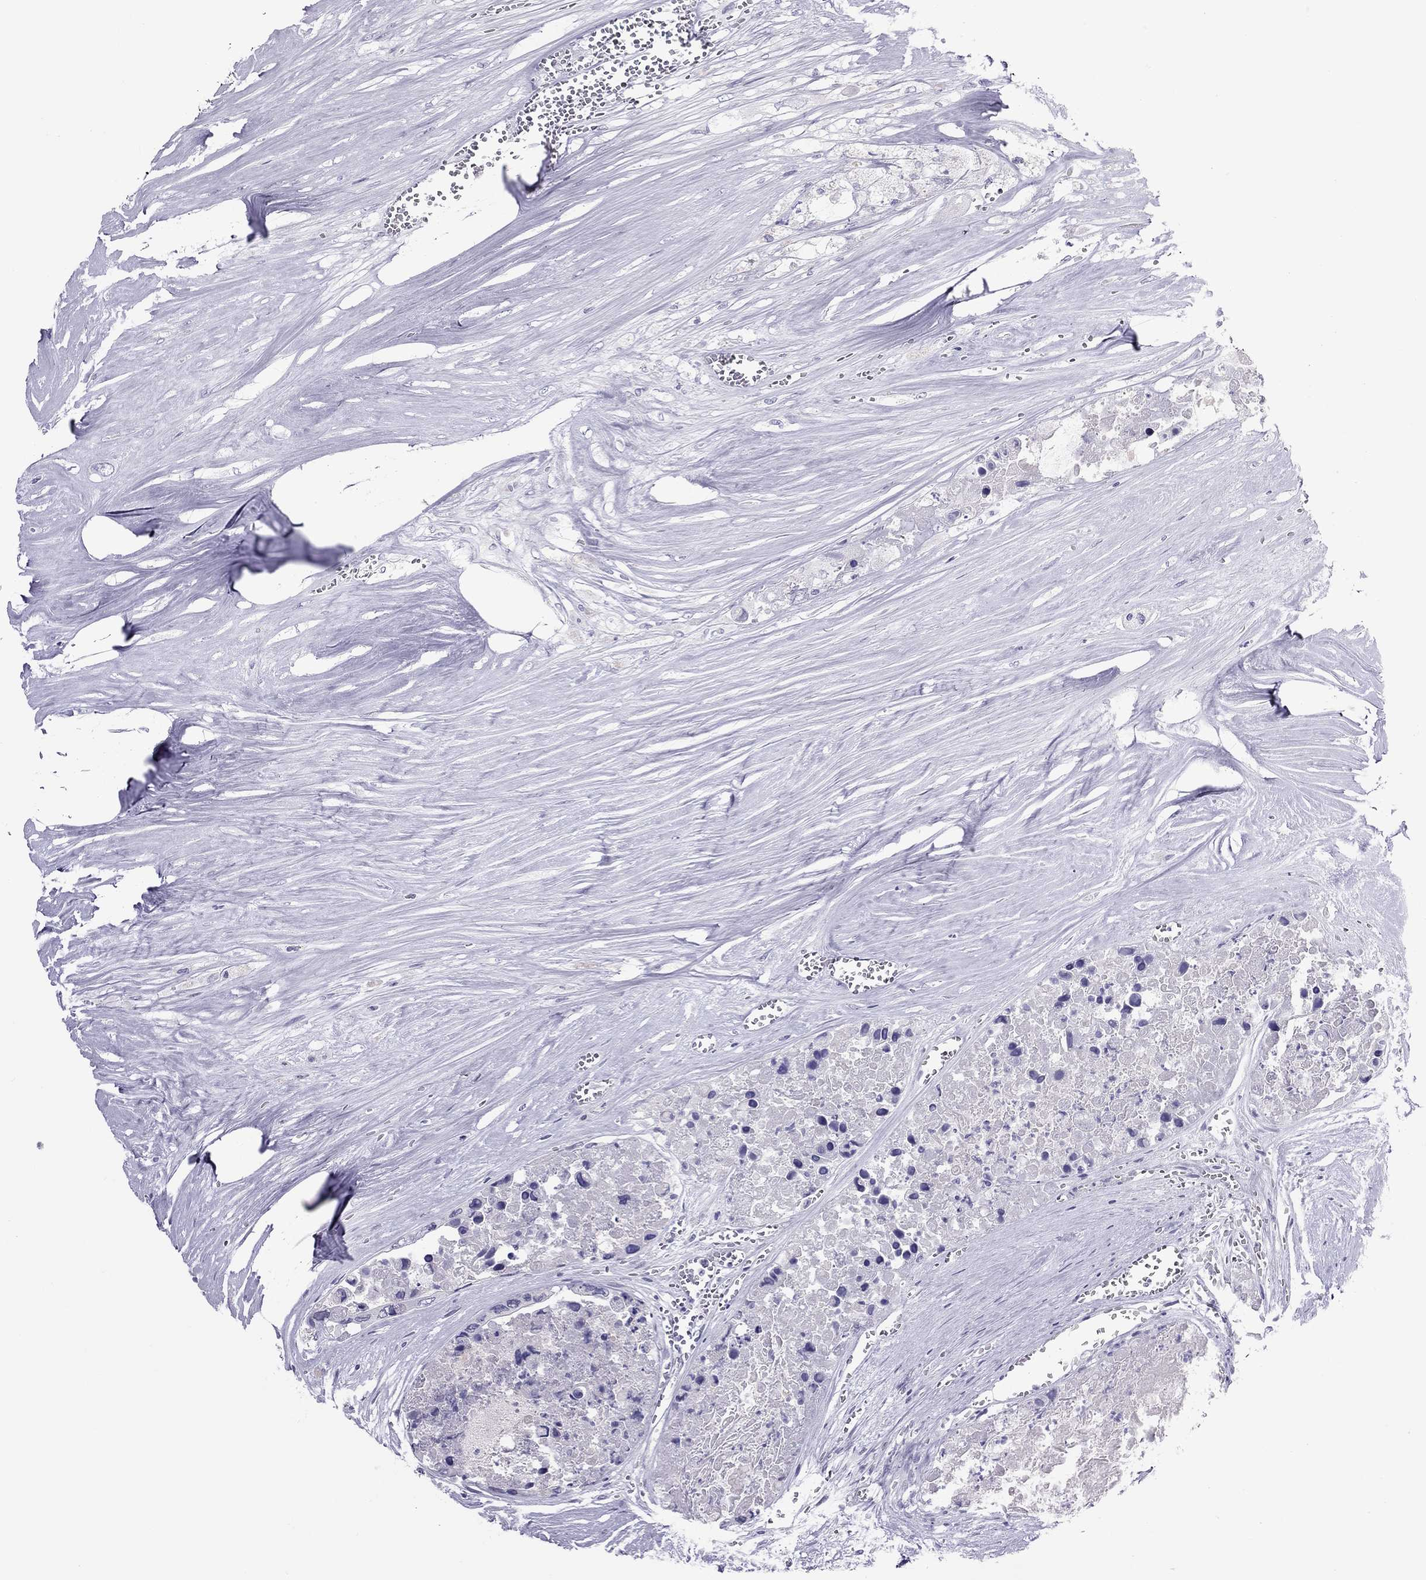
{"staining": {"intensity": "negative", "quantity": "none", "location": "none"}, "tissue": "colorectal cancer", "cell_type": "Tumor cells", "image_type": "cancer", "snomed": [{"axis": "morphology", "description": "Adenocarcinoma, NOS"}, {"axis": "topography", "description": "Colon"}], "caption": "This is a image of immunohistochemistry staining of colorectal cancer, which shows no staining in tumor cells.", "gene": "TEX14", "patient": {"sex": "female", "age": 48}}